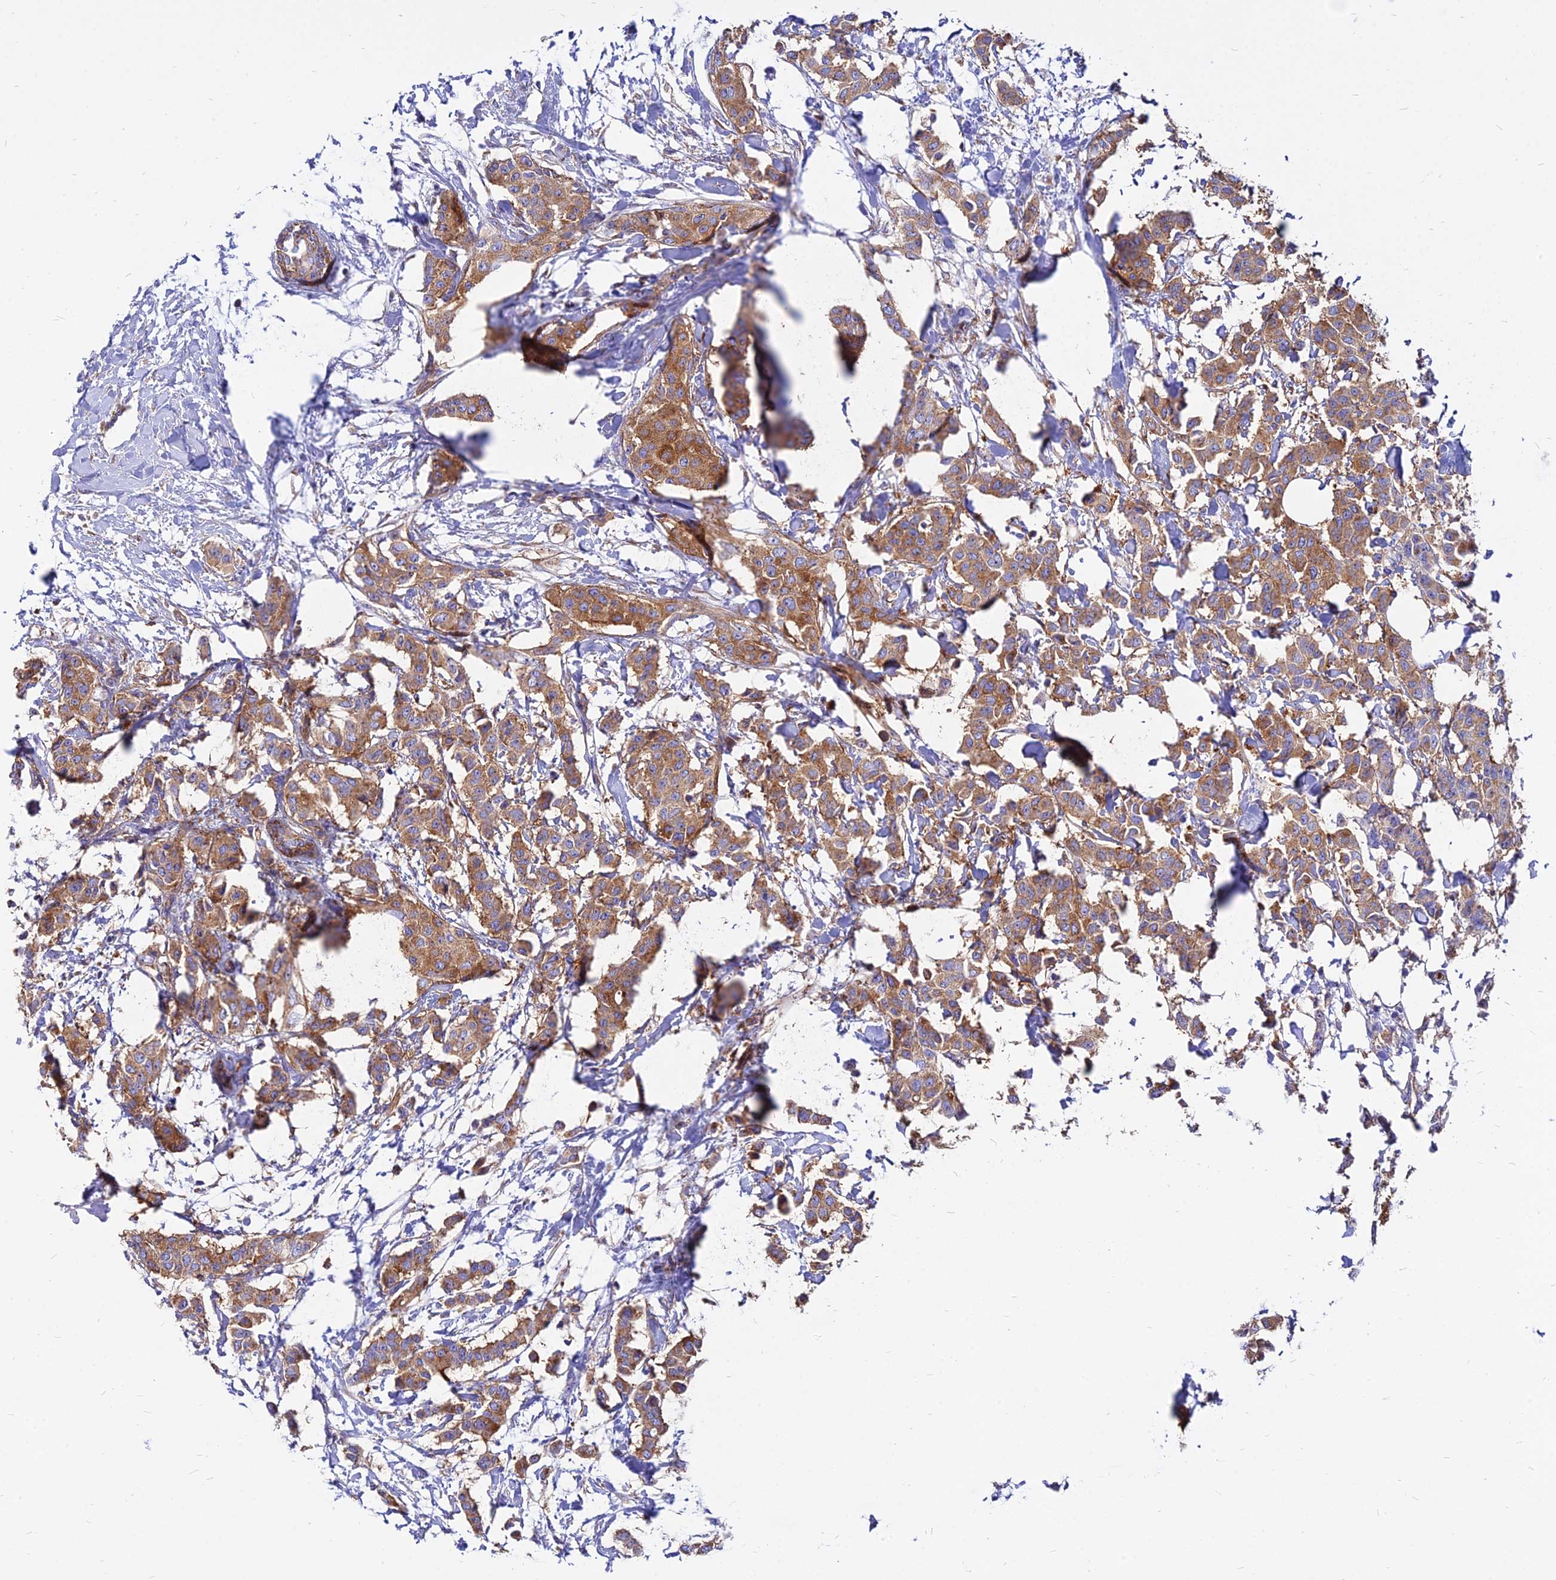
{"staining": {"intensity": "moderate", "quantity": ">75%", "location": "cytoplasmic/membranous"}, "tissue": "breast cancer", "cell_type": "Tumor cells", "image_type": "cancer", "snomed": [{"axis": "morphology", "description": "Duct carcinoma"}, {"axis": "topography", "description": "Breast"}], "caption": "Breast intraductal carcinoma stained with a brown dye exhibits moderate cytoplasmic/membranous positive expression in about >75% of tumor cells.", "gene": "AGTRAP", "patient": {"sex": "female", "age": 40}}